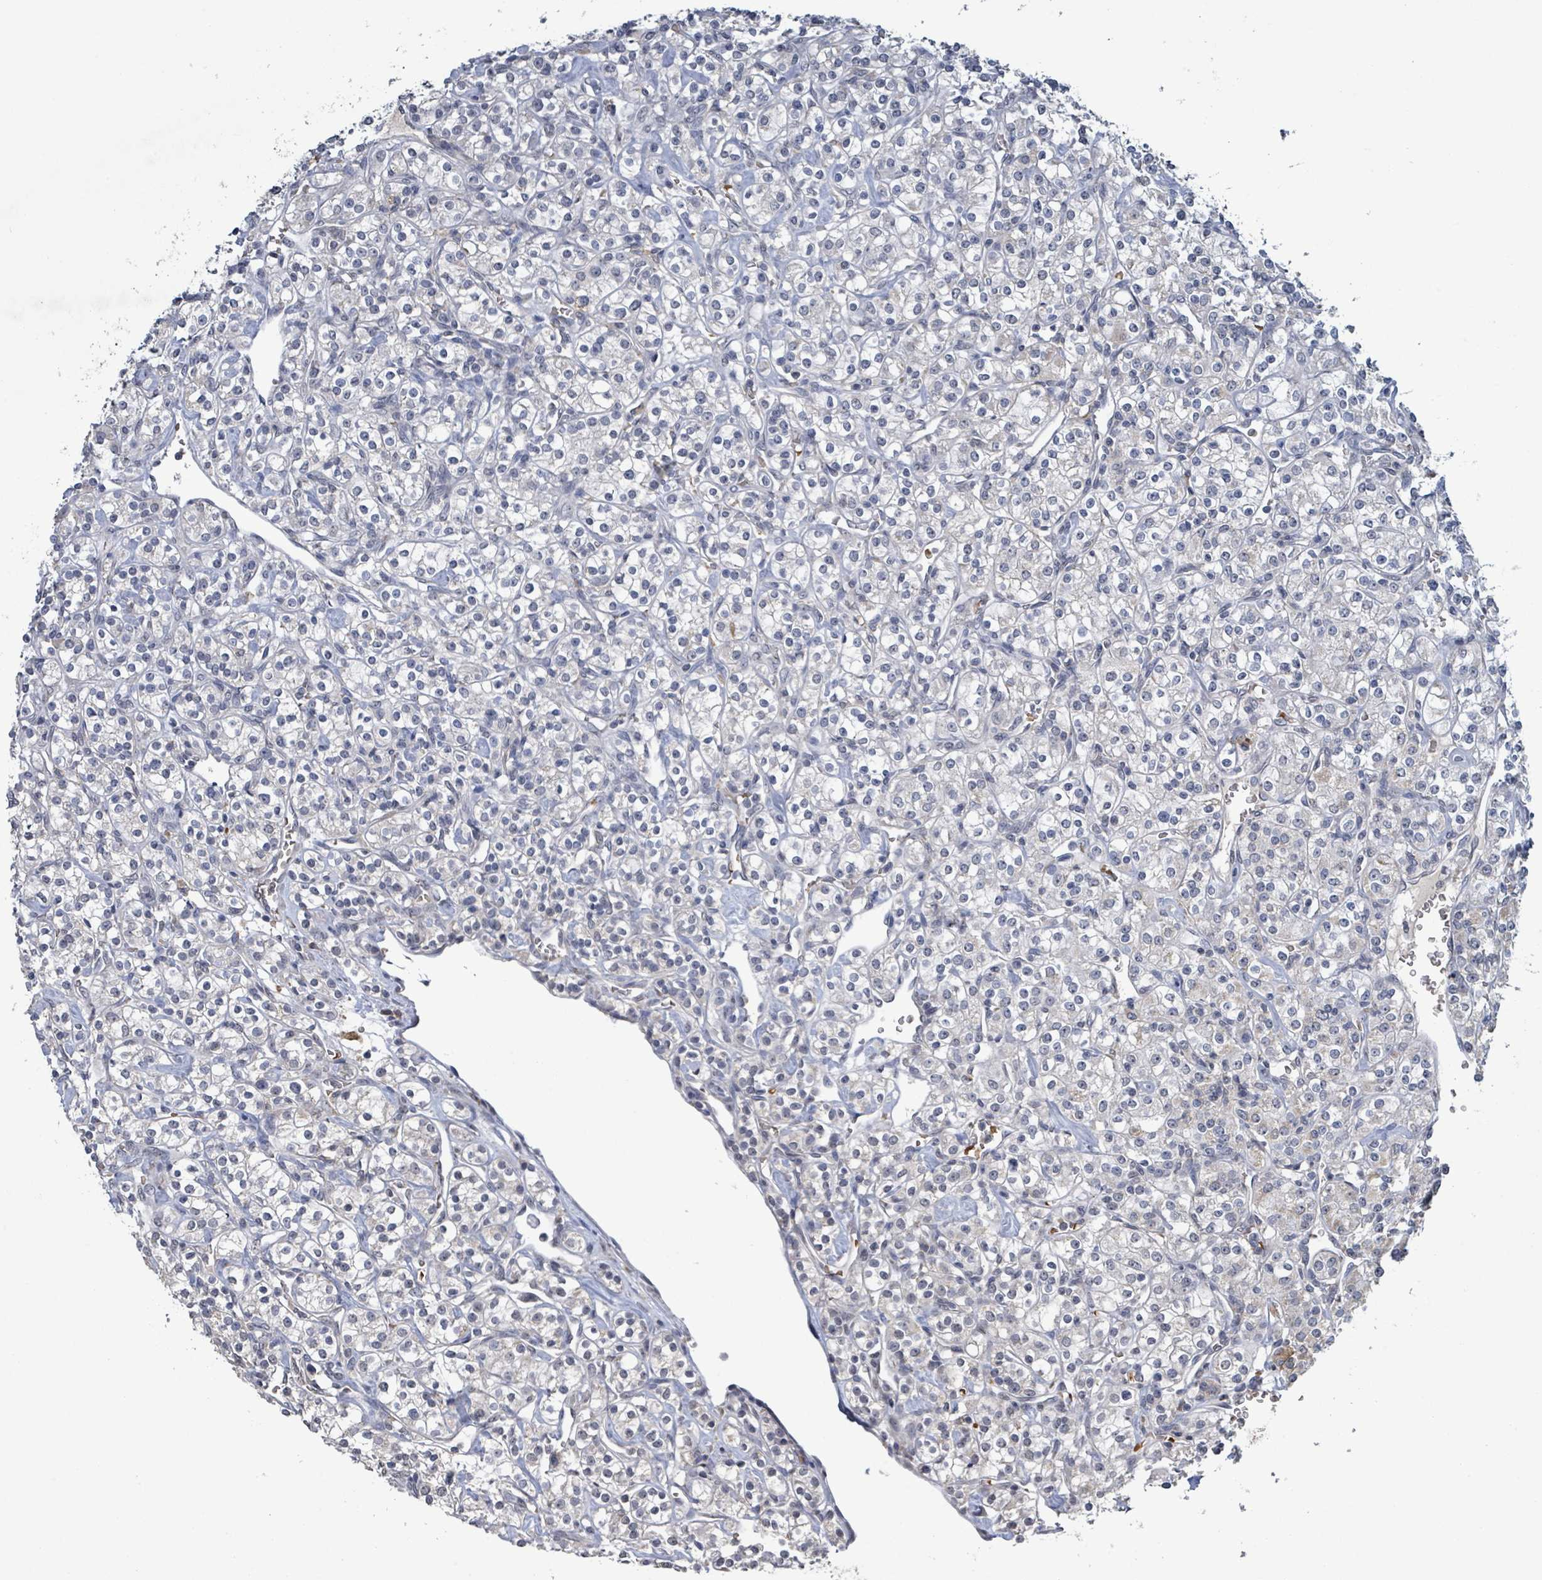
{"staining": {"intensity": "negative", "quantity": "none", "location": "none"}, "tissue": "renal cancer", "cell_type": "Tumor cells", "image_type": "cancer", "snomed": [{"axis": "morphology", "description": "Adenocarcinoma, NOS"}, {"axis": "topography", "description": "Kidney"}], "caption": "This is an immunohistochemistry micrograph of renal cancer (adenocarcinoma). There is no positivity in tumor cells.", "gene": "SEBOX", "patient": {"sex": "male", "age": 77}}